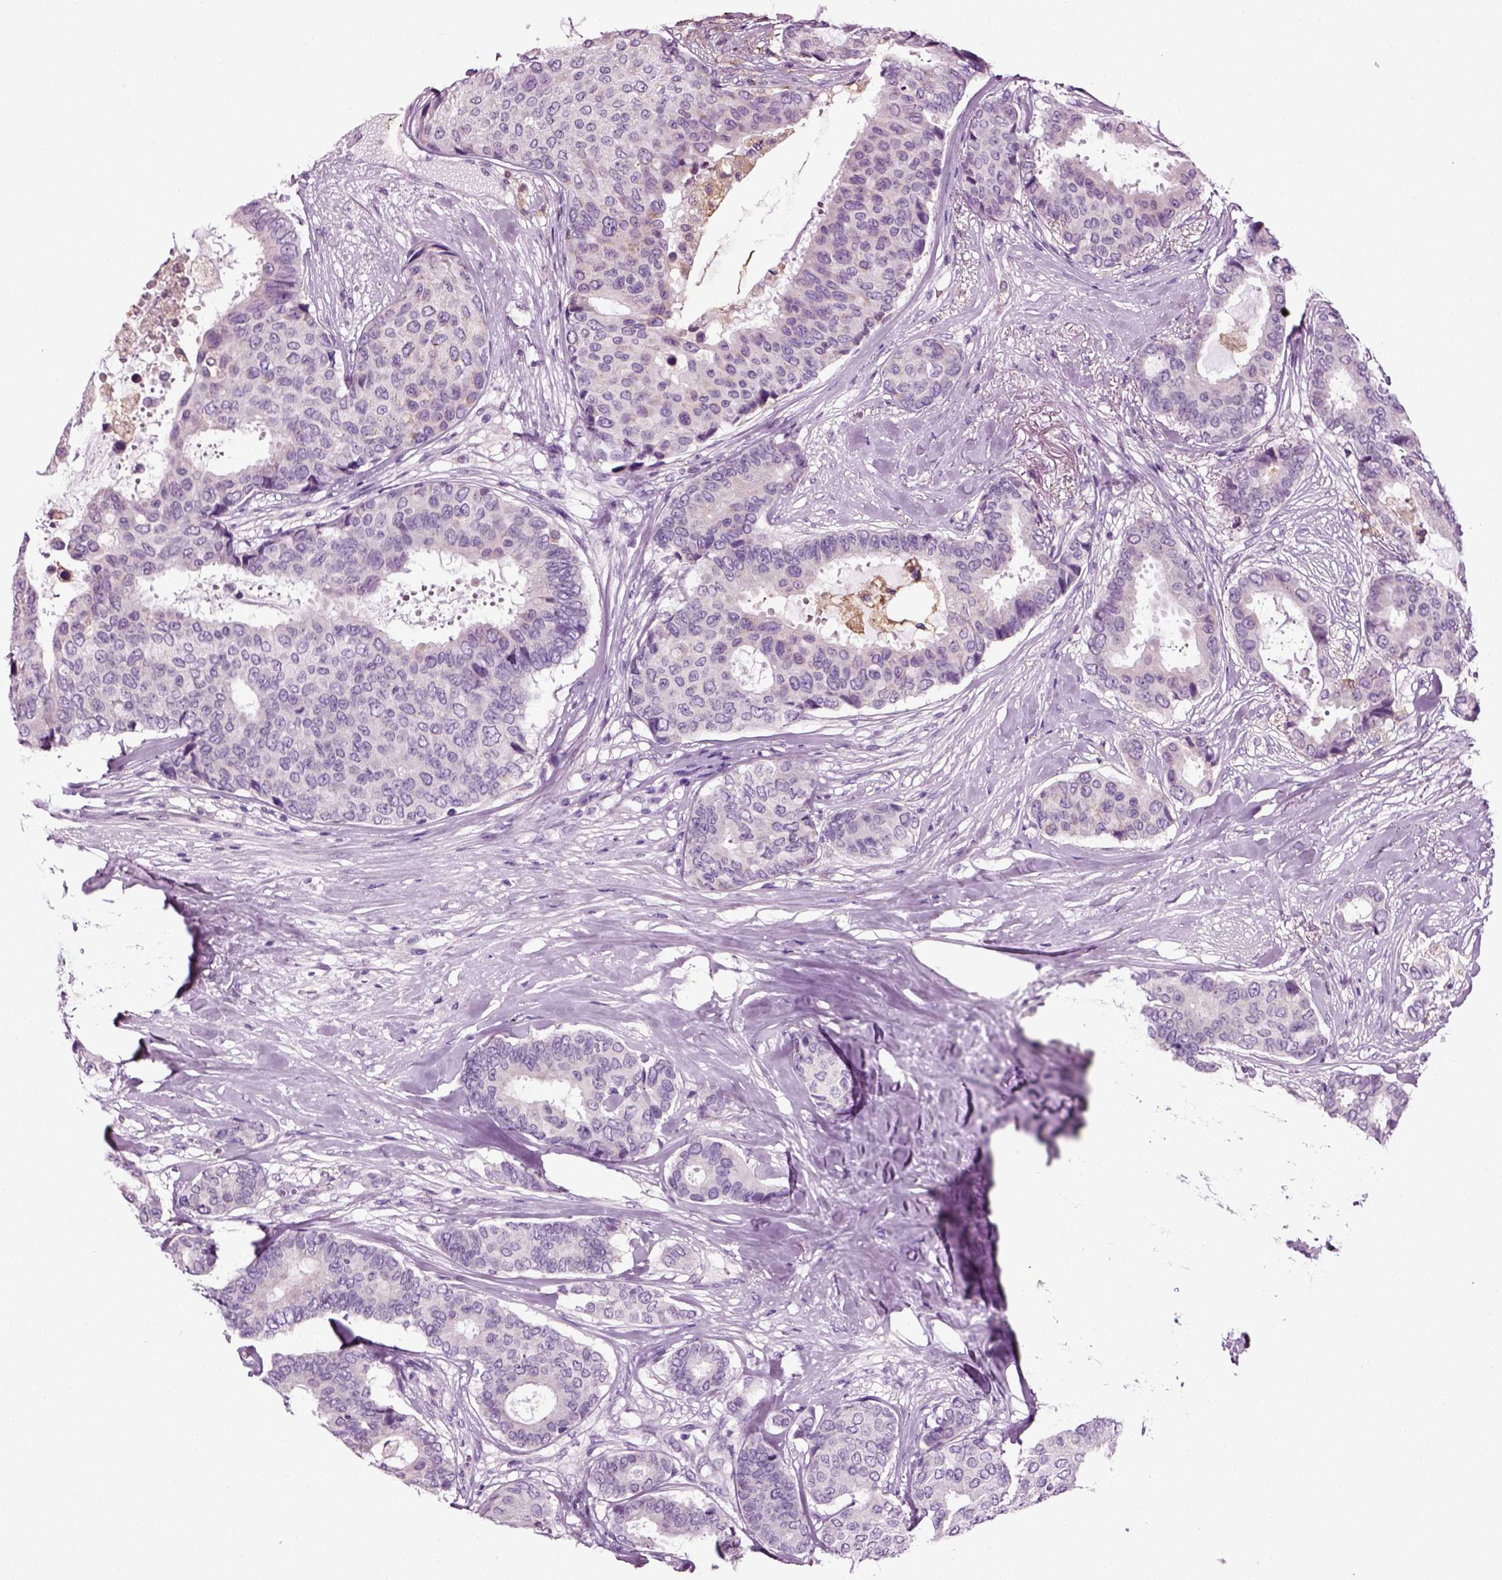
{"staining": {"intensity": "negative", "quantity": "none", "location": "none"}, "tissue": "breast cancer", "cell_type": "Tumor cells", "image_type": "cancer", "snomed": [{"axis": "morphology", "description": "Duct carcinoma"}, {"axis": "topography", "description": "Breast"}], "caption": "Immunohistochemical staining of human breast cancer exhibits no significant expression in tumor cells. Brightfield microscopy of IHC stained with DAB (brown) and hematoxylin (blue), captured at high magnification.", "gene": "DNAH10", "patient": {"sex": "female", "age": 75}}